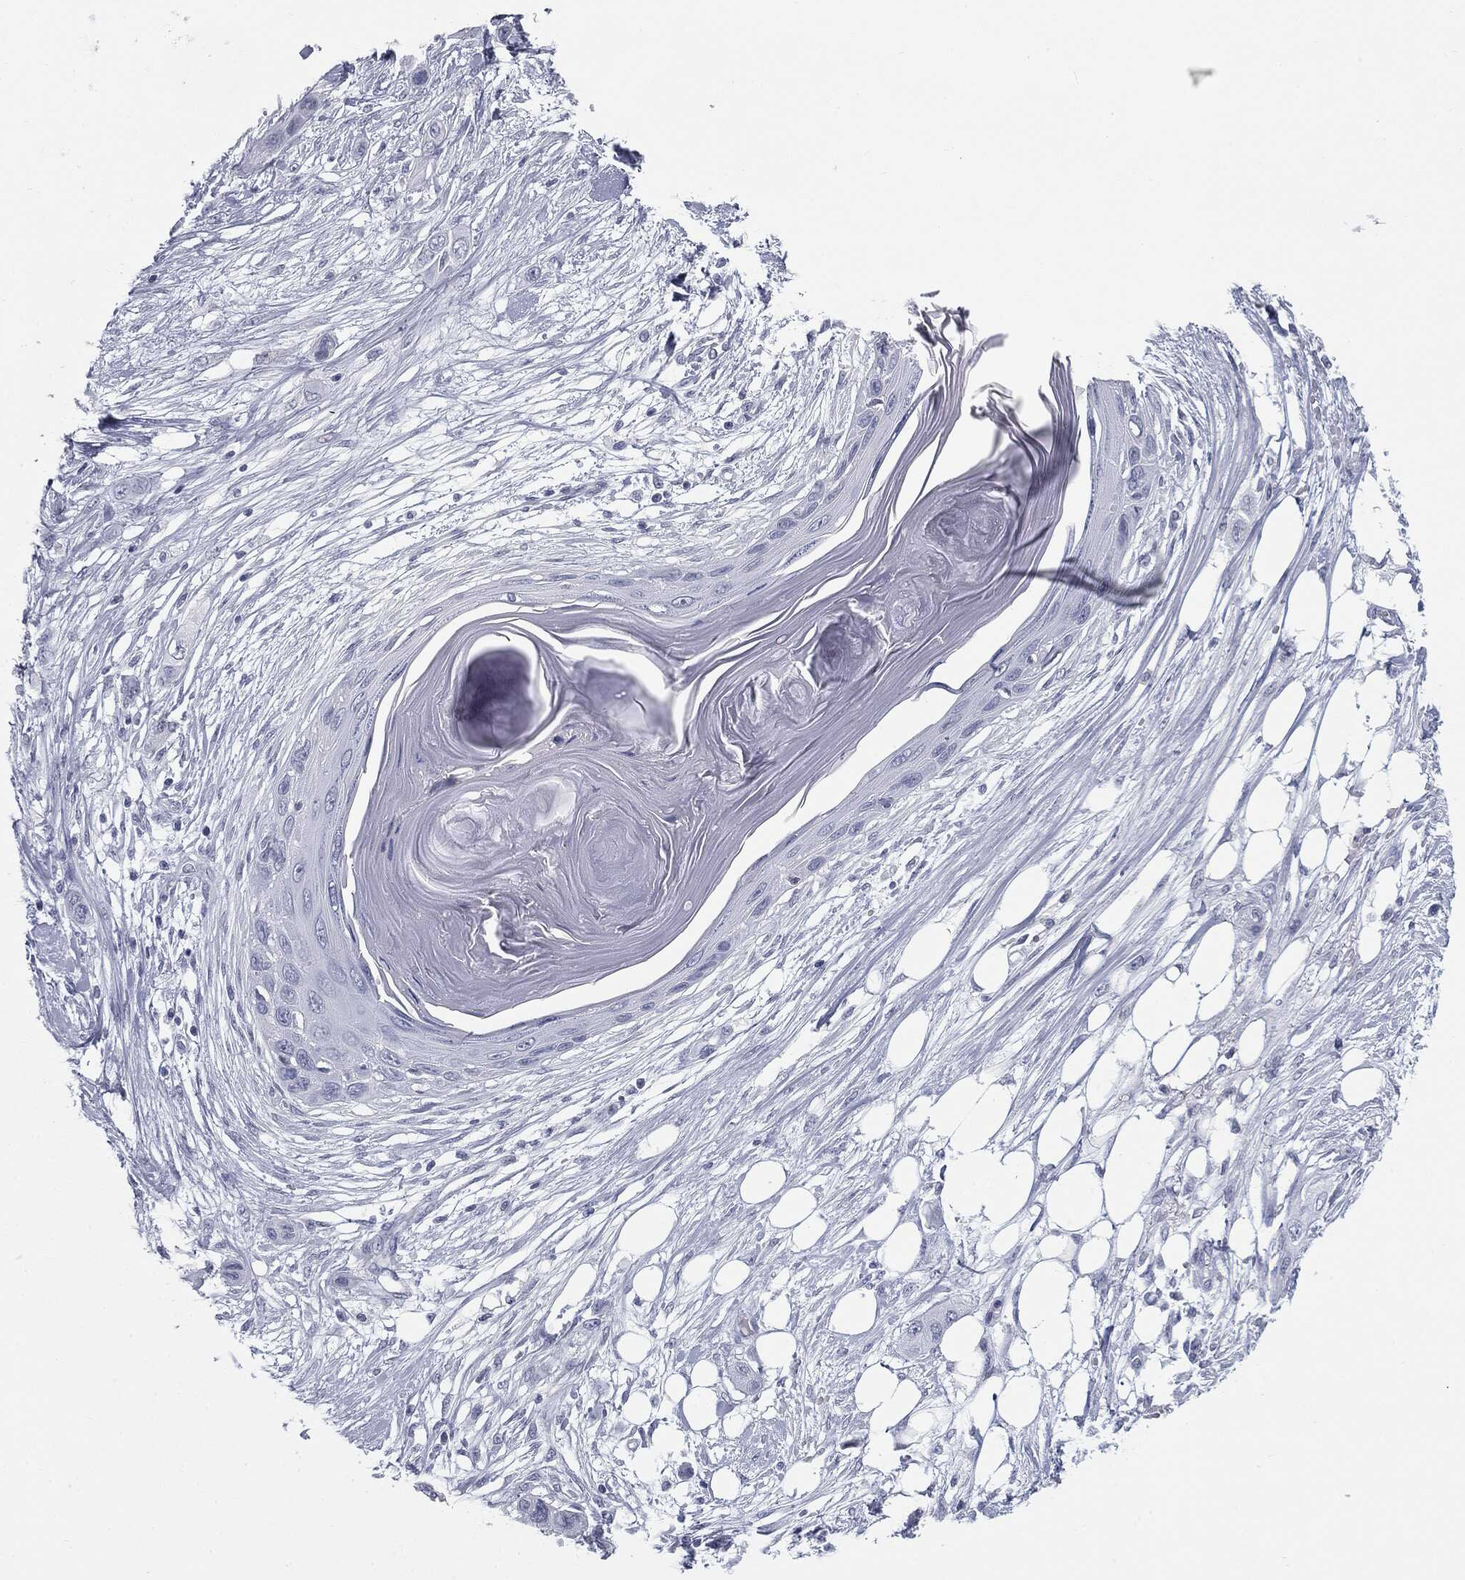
{"staining": {"intensity": "negative", "quantity": "none", "location": "none"}, "tissue": "skin cancer", "cell_type": "Tumor cells", "image_type": "cancer", "snomed": [{"axis": "morphology", "description": "Squamous cell carcinoma, NOS"}, {"axis": "topography", "description": "Skin"}], "caption": "DAB immunohistochemical staining of skin squamous cell carcinoma demonstrates no significant staining in tumor cells.", "gene": "TPO", "patient": {"sex": "male", "age": 79}}